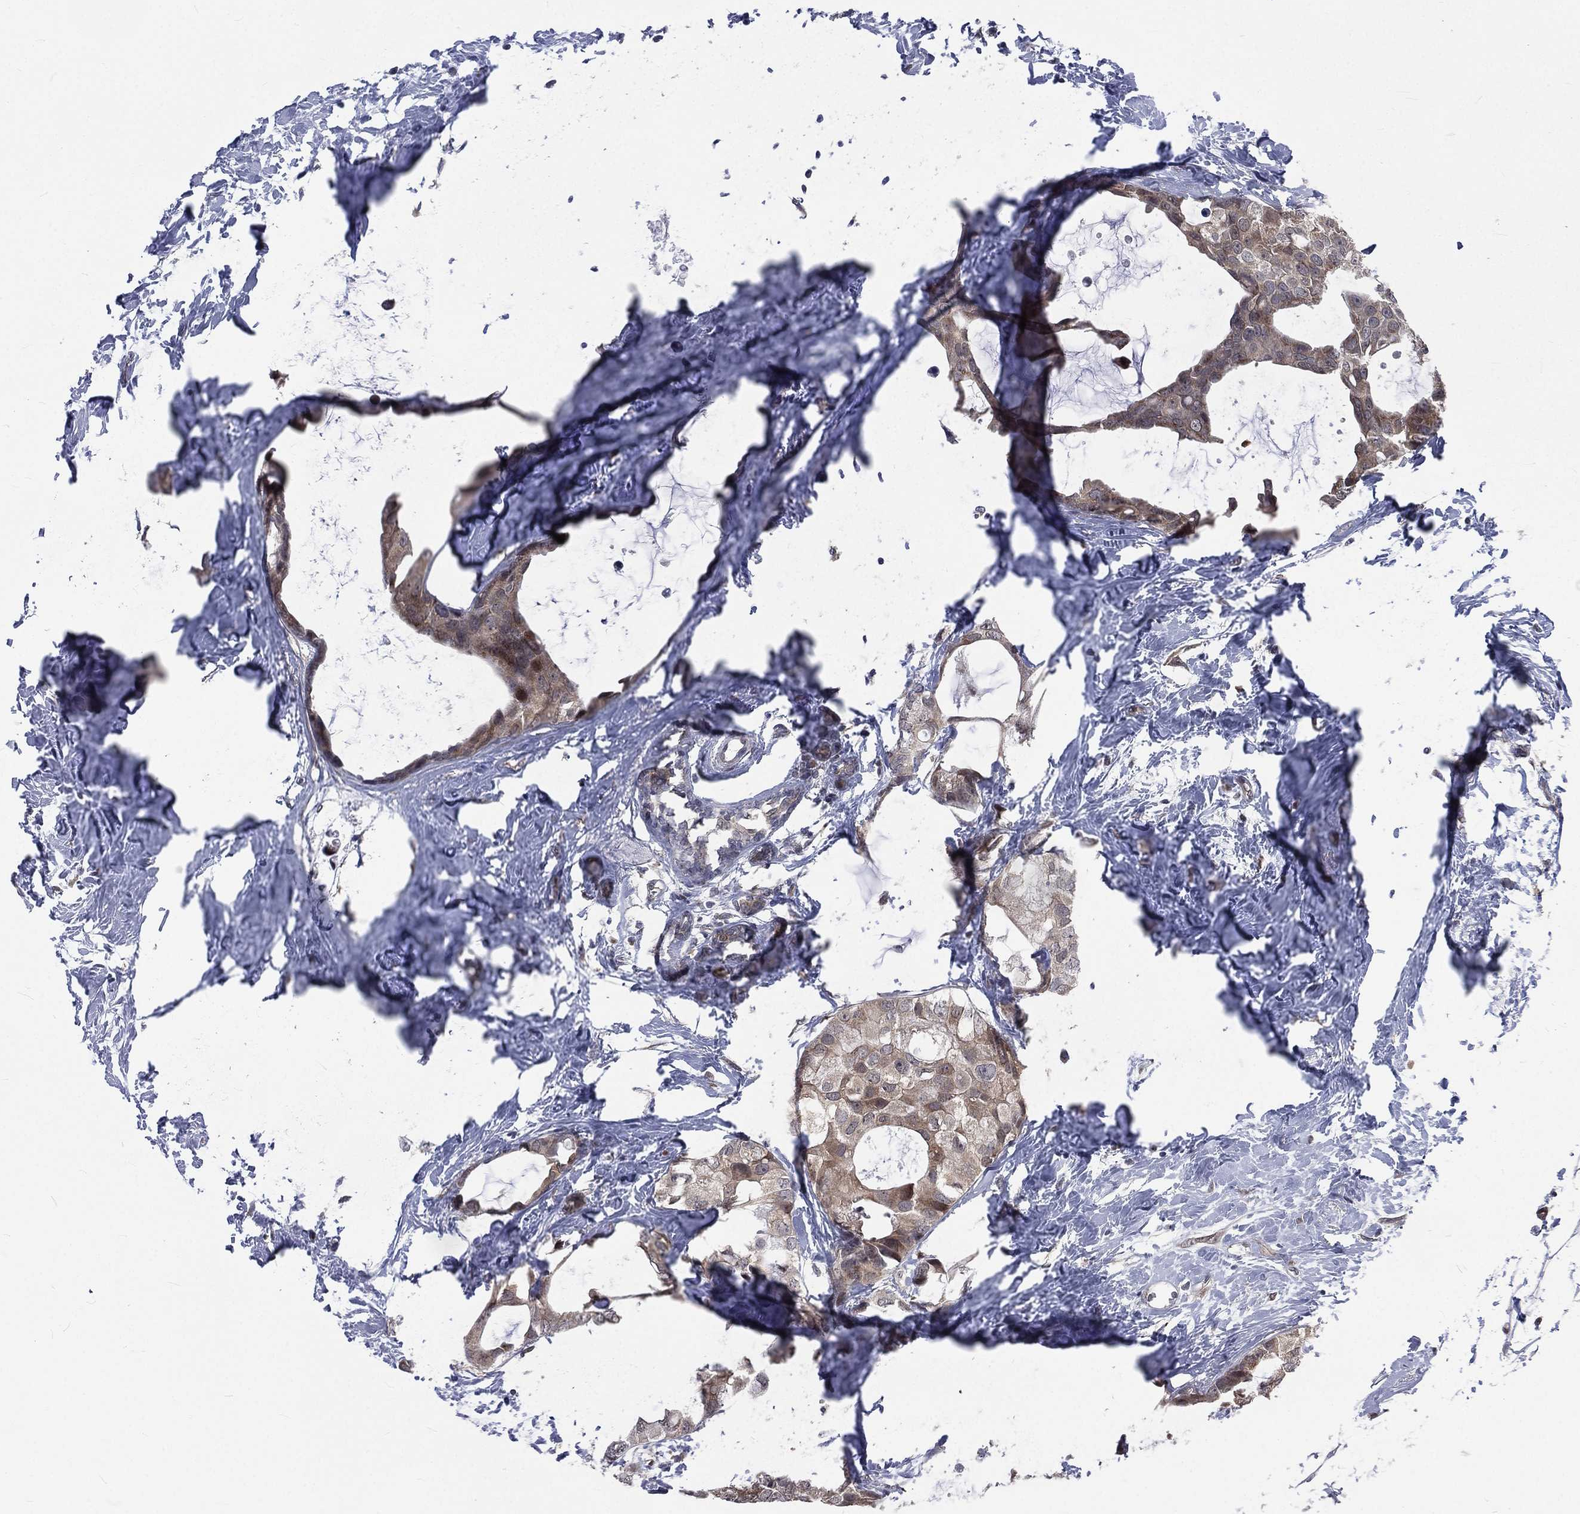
{"staining": {"intensity": "weak", "quantity": "25%-75%", "location": "cytoplasmic/membranous"}, "tissue": "breast cancer", "cell_type": "Tumor cells", "image_type": "cancer", "snomed": [{"axis": "morphology", "description": "Duct carcinoma"}, {"axis": "topography", "description": "Breast"}], "caption": "Weak cytoplasmic/membranous staining for a protein is seen in approximately 25%-75% of tumor cells of breast cancer (infiltrating ductal carcinoma) using IHC.", "gene": "ARL3", "patient": {"sex": "female", "age": 45}}